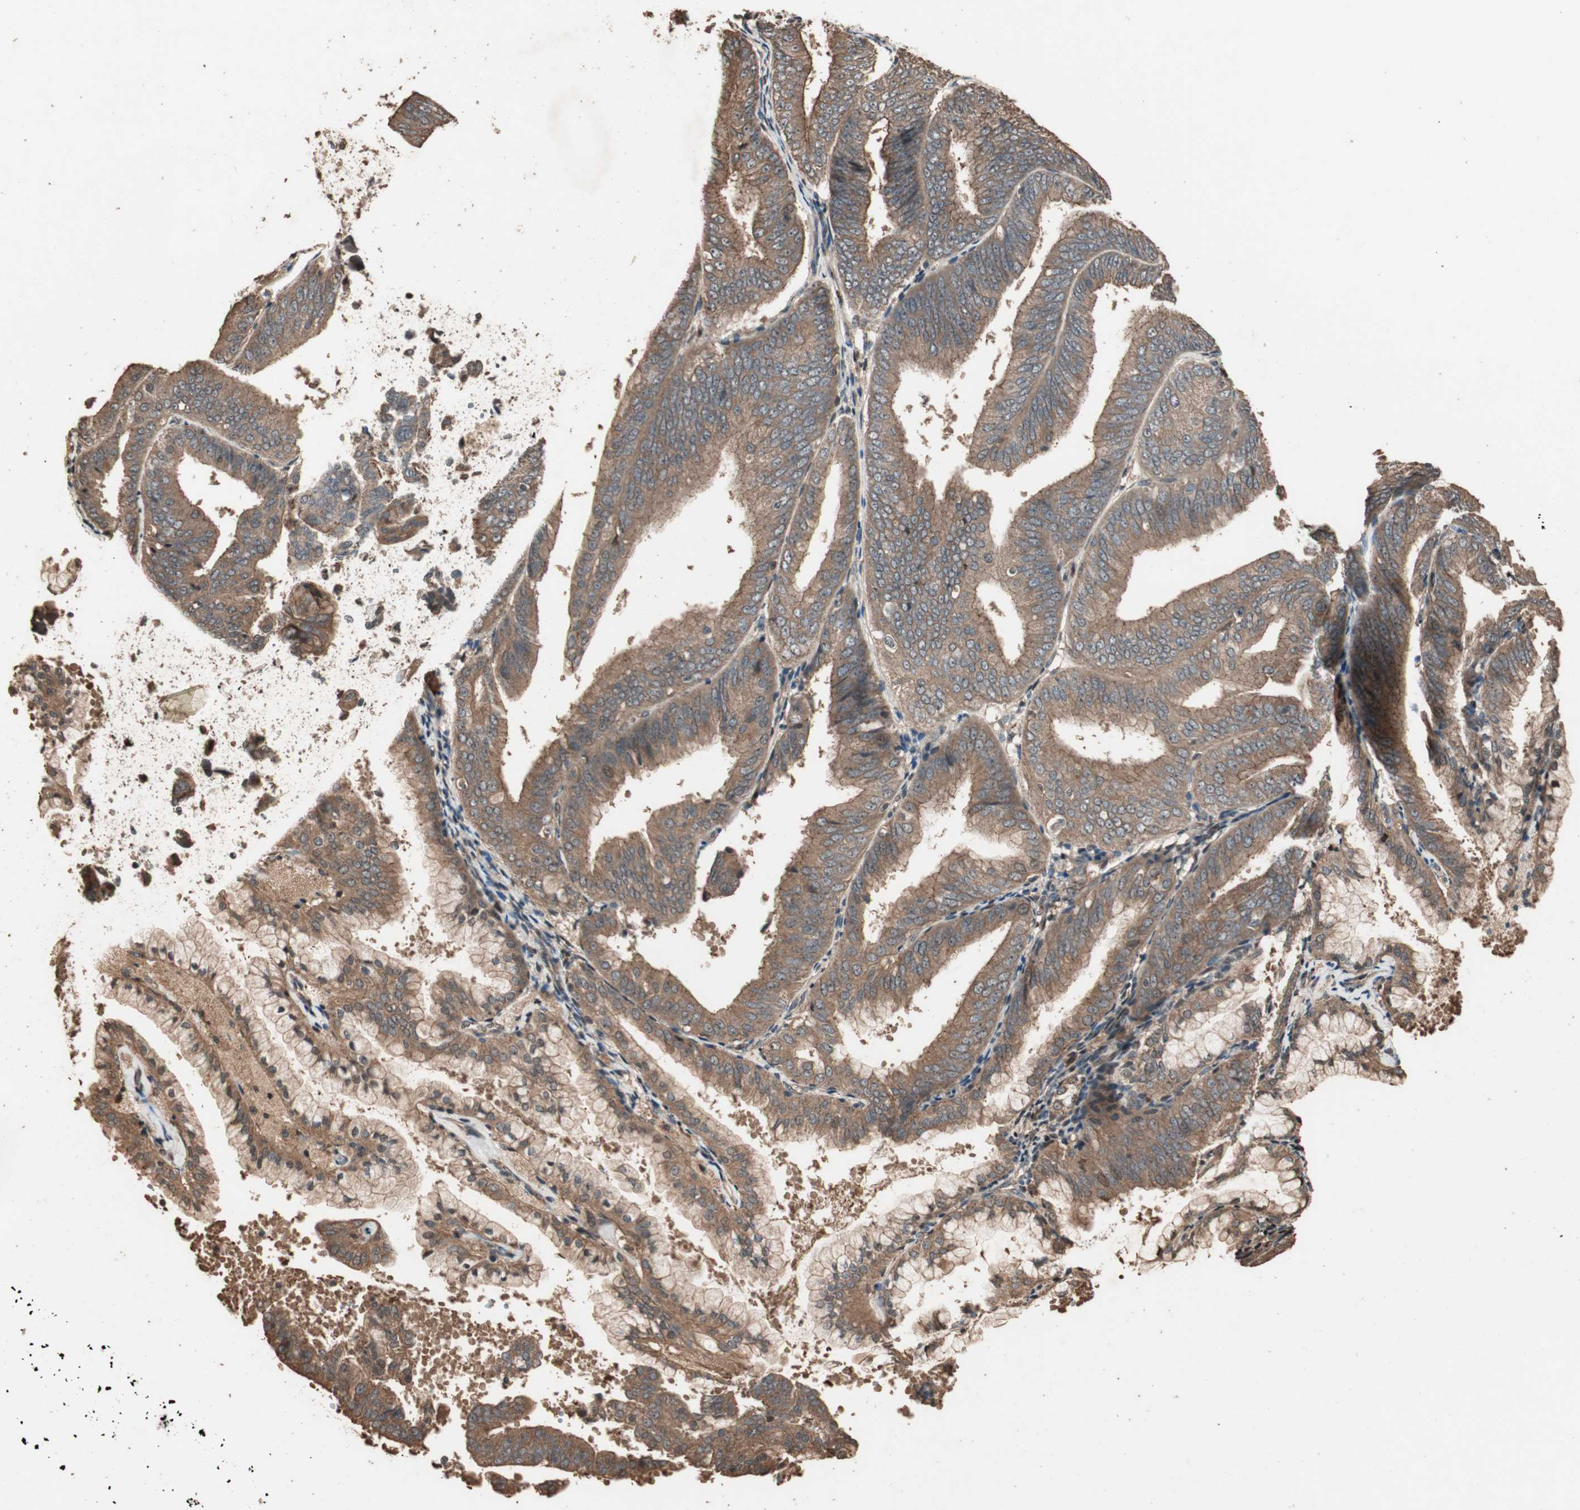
{"staining": {"intensity": "moderate", "quantity": ">75%", "location": "cytoplasmic/membranous"}, "tissue": "endometrial cancer", "cell_type": "Tumor cells", "image_type": "cancer", "snomed": [{"axis": "morphology", "description": "Adenocarcinoma, NOS"}, {"axis": "topography", "description": "Endometrium"}], "caption": "Immunohistochemistry micrograph of neoplastic tissue: endometrial cancer (adenocarcinoma) stained using immunohistochemistry displays medium levels of moderate protein expression localized specifically in the cytoplasmic/membranous of tumor cells, appearing as a cytoplasmic/membranous brown color.", "gene": "USP20", "patient": {"sex": "female", "age": 63}}